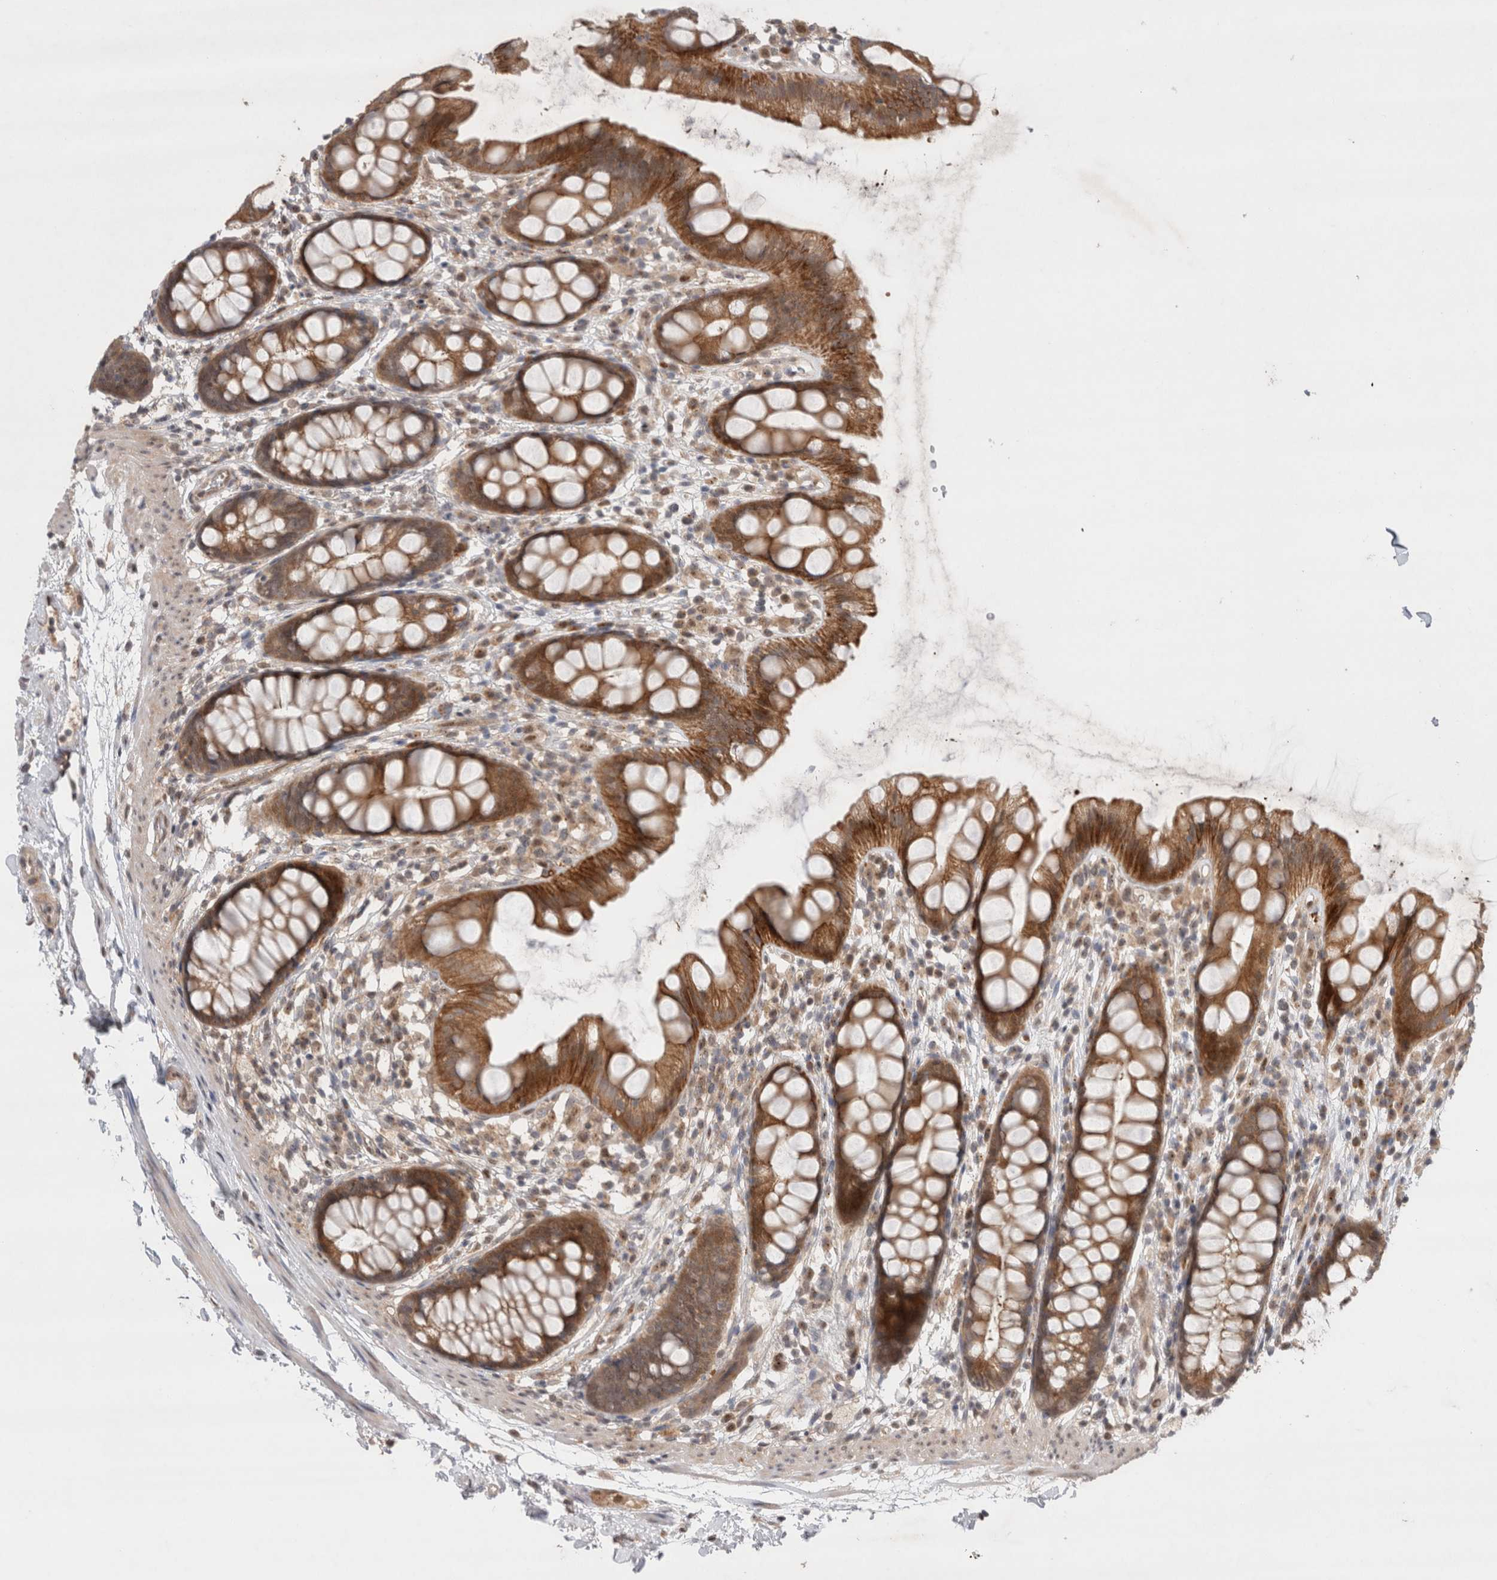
{"staining": {"intensity": "moderate", "quantity": ">75%", "location": "cytoplasmic/membranous"}, "tissue": "rectum", "cell_type": "Glandular cells", "image_type": "normal", "snomed": [{"axis": "morphology", "description": "Normal tissue, NOS"}, {"axis": "topography", "description": "Rectum"}], "caption": "A medium amount of moderate cytoplasmic/membranous positivity is seen in approximately >75% of glandular cells in benign rectum.", "gene": "SLC29A1", "patient": {"sex": "female", "age": 65}}